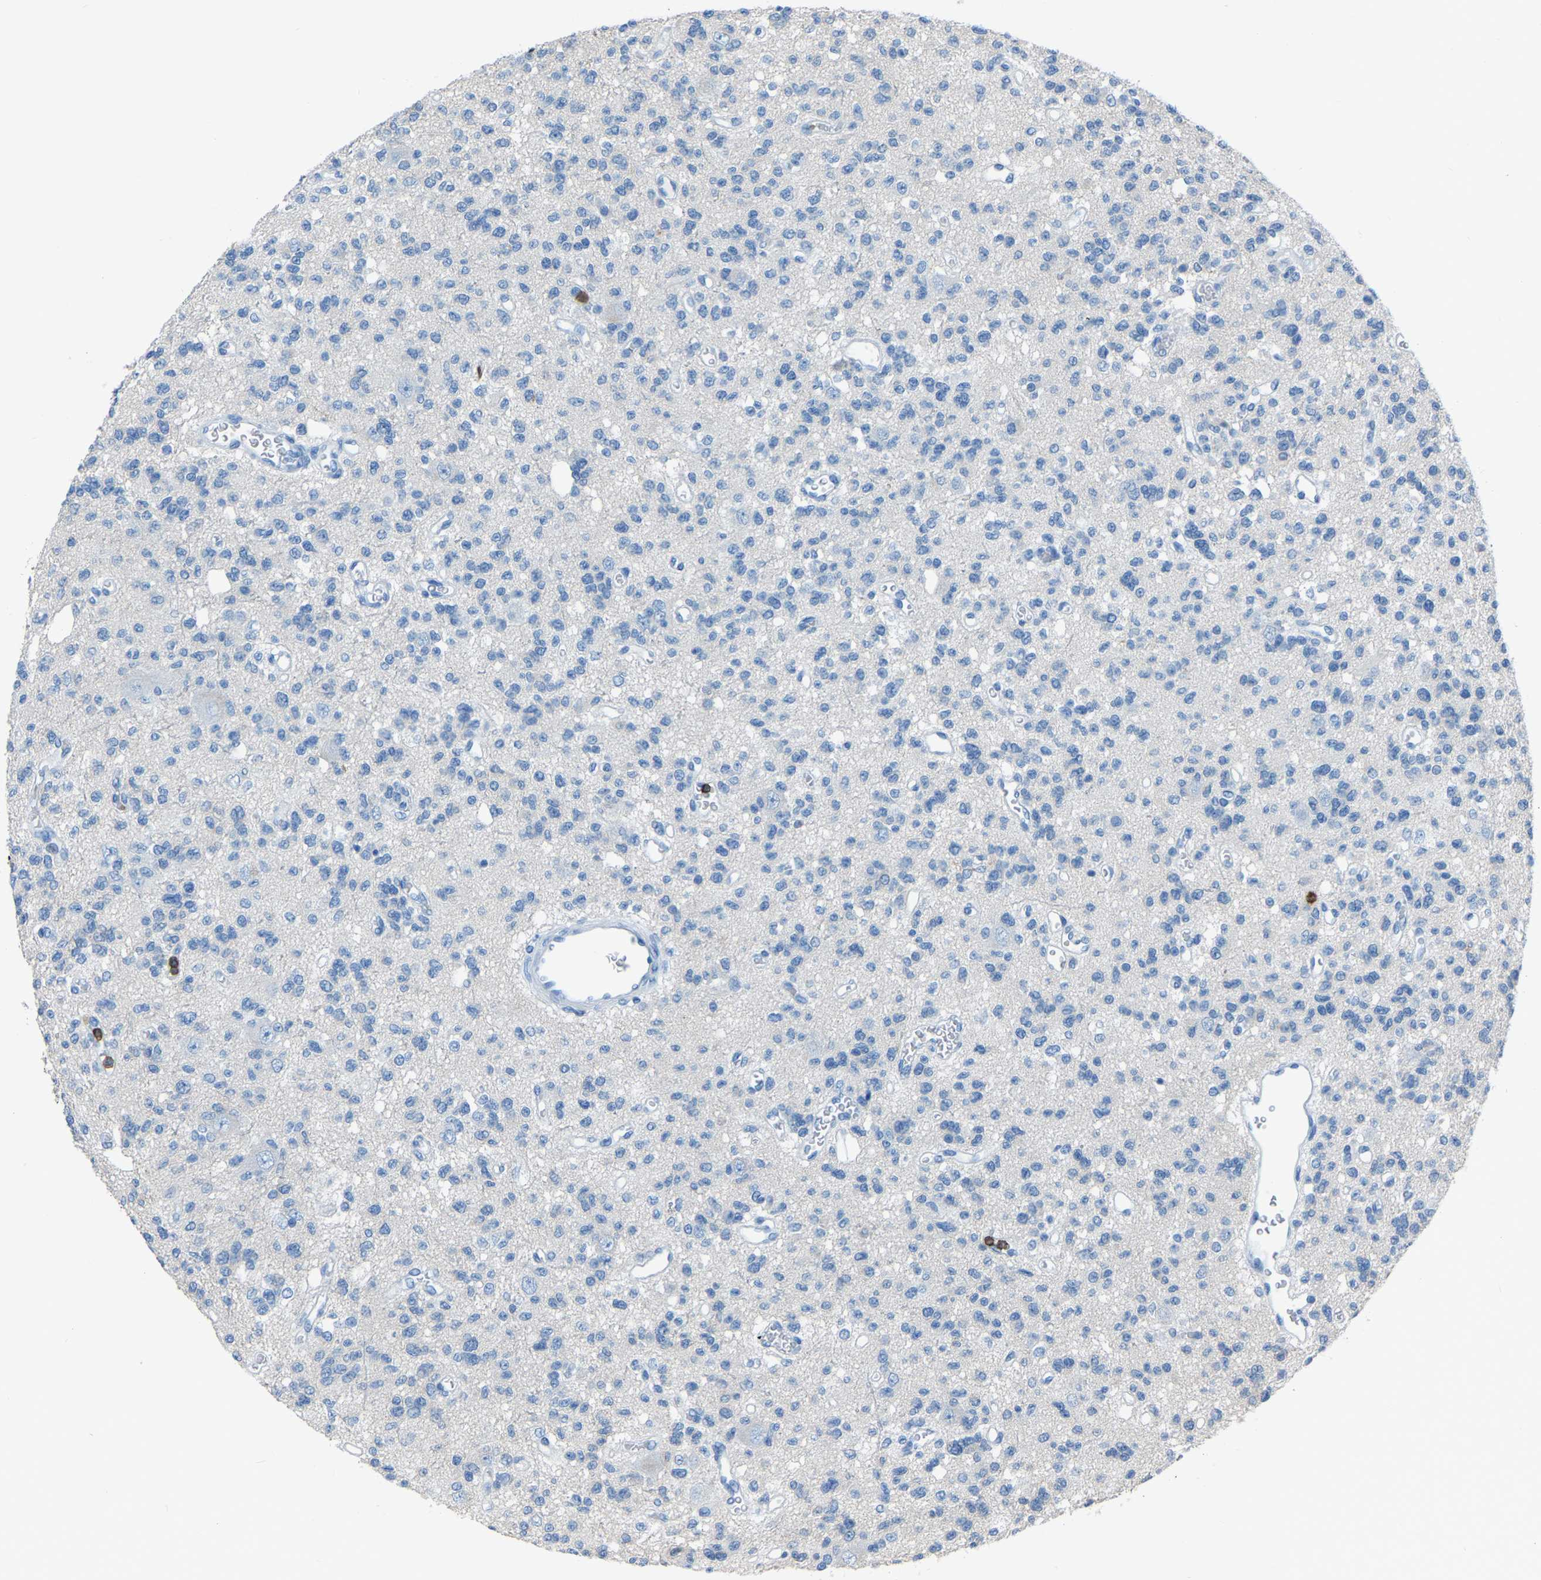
{"staining": {"intensity": "negative", "quantity": "none", "location": "none"}, "tissue": "glioma", "cell_type": "Tumor cells", "image_type": "cancer", "snomed": [{"axis": "morphology", "description": "Glioma, malignant, Low grade"}, {"axis": "topography", "description": "Brain"}], "caption": "Immunohistochemistry (IHC) micrograph of human malignant glioma (low-grade) stained for a protein (brown), which demonstrates no positivity in tumor cells. The staining was performed using DAB to visualize the protein expression in brown, while the nuclei were stained in blue with hematoxylin (Magnification: 20x).", "gene": "LSP1", "patient": {"sex": "male", "age": 38}}